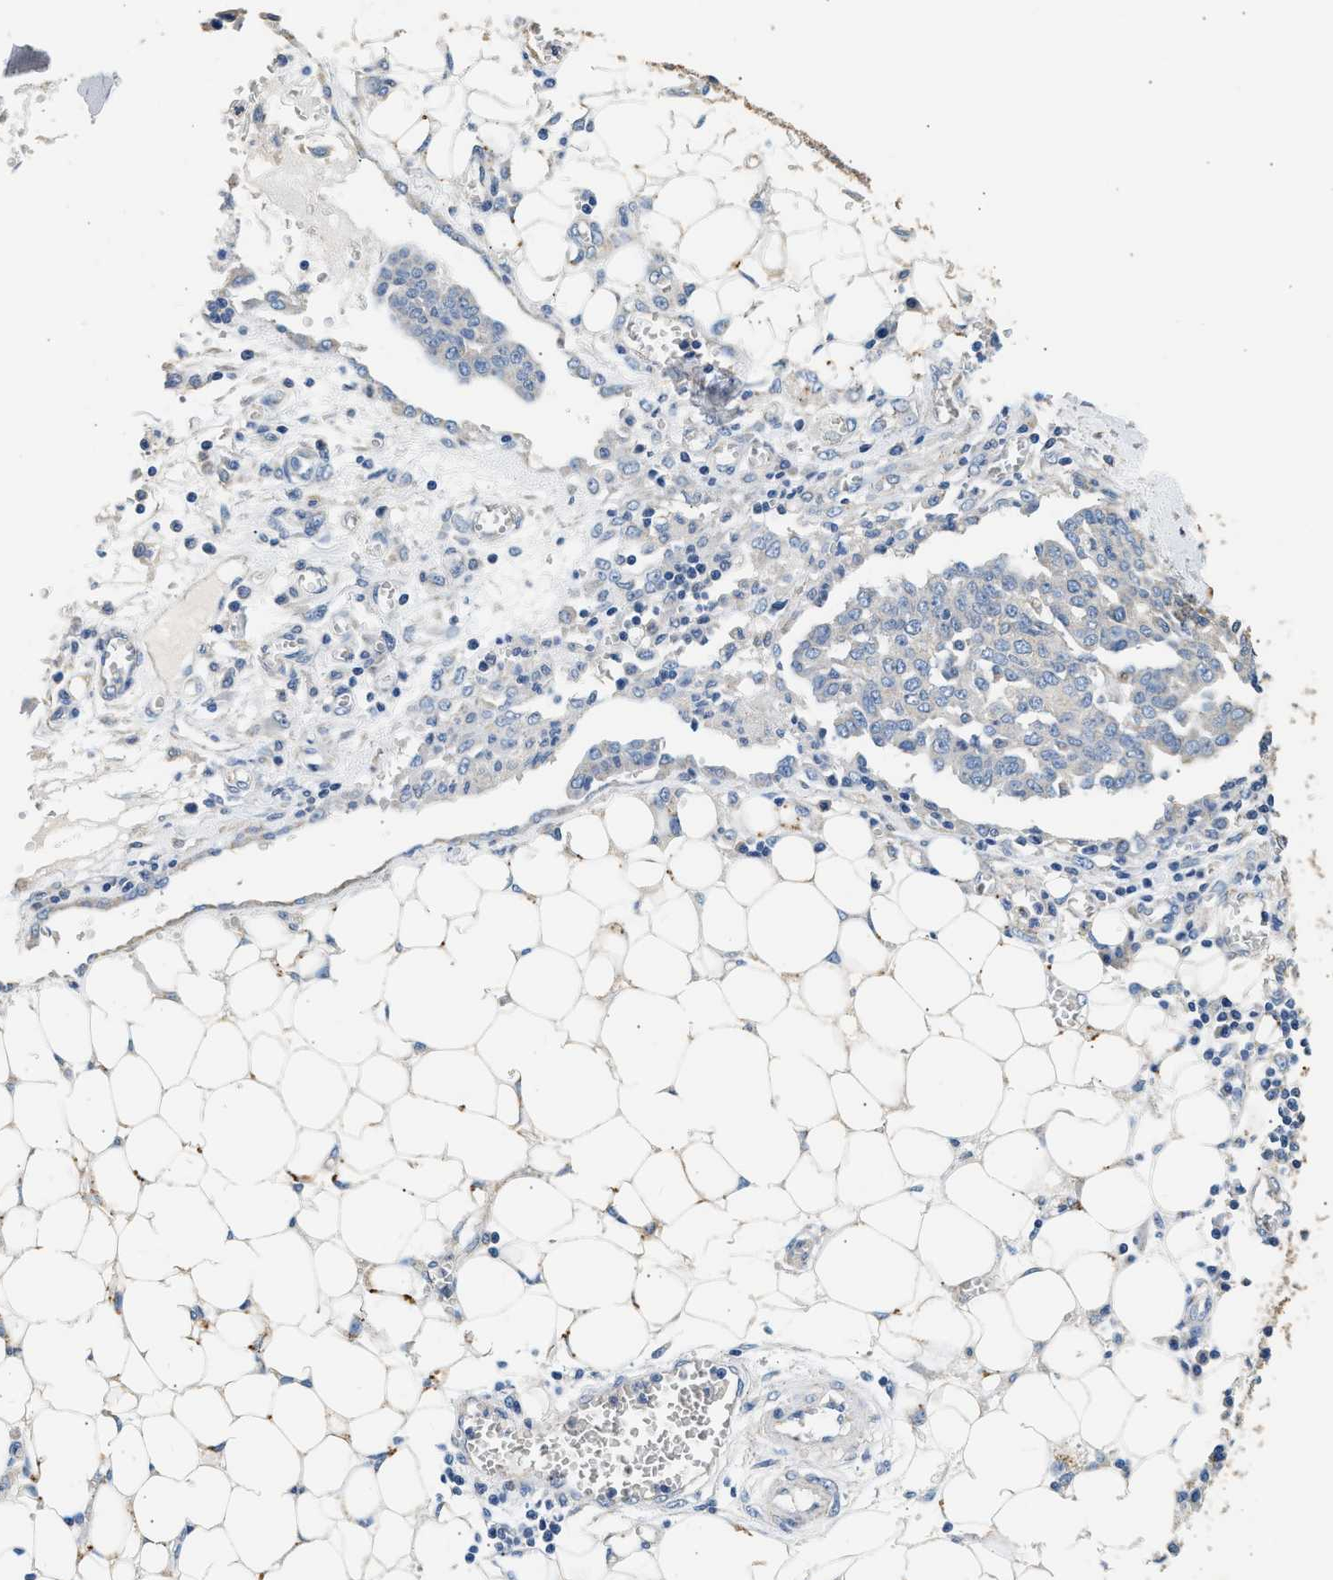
{"staining": {"intensity": "negative", "quantity": "none", "location": "none"}, "tissue": "ovarian cancer", "cell_type": "Tumor cells", "image_type": "cancer", "snomed": [{"axis": "morphology", "description": "Cystadenocarcinoma, serous, NOS"}, {"axis": "topography", "description": "Soft tissue"}, {"axis": "topography", "description": "Ovary"}], "caption": "Serous cystadenocarcinoma (ovarian) stained for a protein using IHC reveals no staining tumor cells.", "gene": "WDR31", "patient": {"sex": "female", "age": 57}}